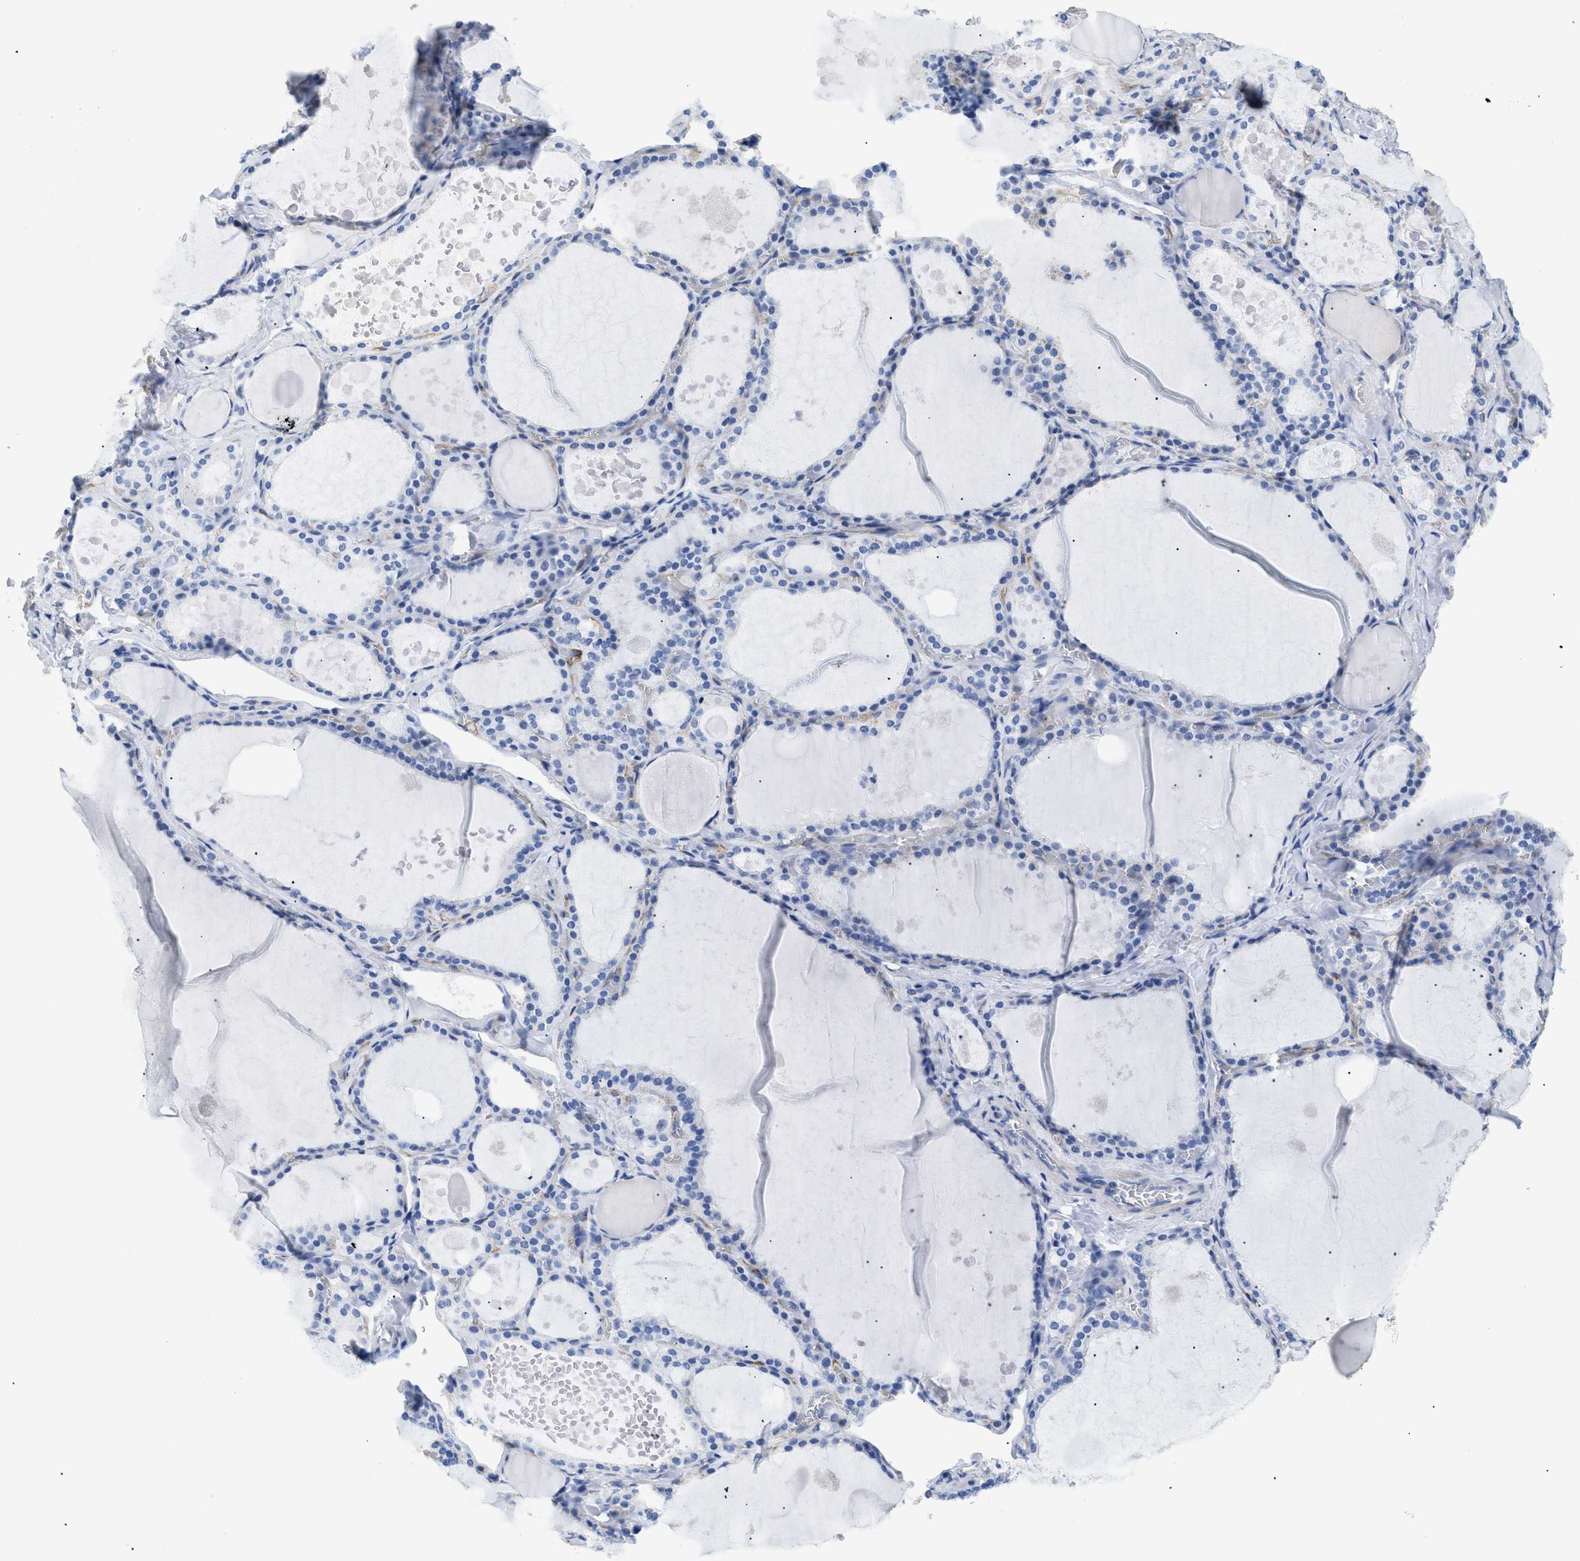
{"staining": {"intensity": "negative", "quantity": "none", "location": "none"}, "tissue": "thyroid gland", "cell_type": "Glandular cells", "image_type": "normal", "snomed": [{"axis": "morphology", "description": "Normal tissue, NOS"}, {"axis": "topography", "description": "Thyroid gland"}], "caption": "IHC histopathology image of unremarkable human thyroid gland stained for a protein (brown), which shows no staining in glandular cells.", "gene": "DLC1", "patient": {"sex": "male", "age": 56}}